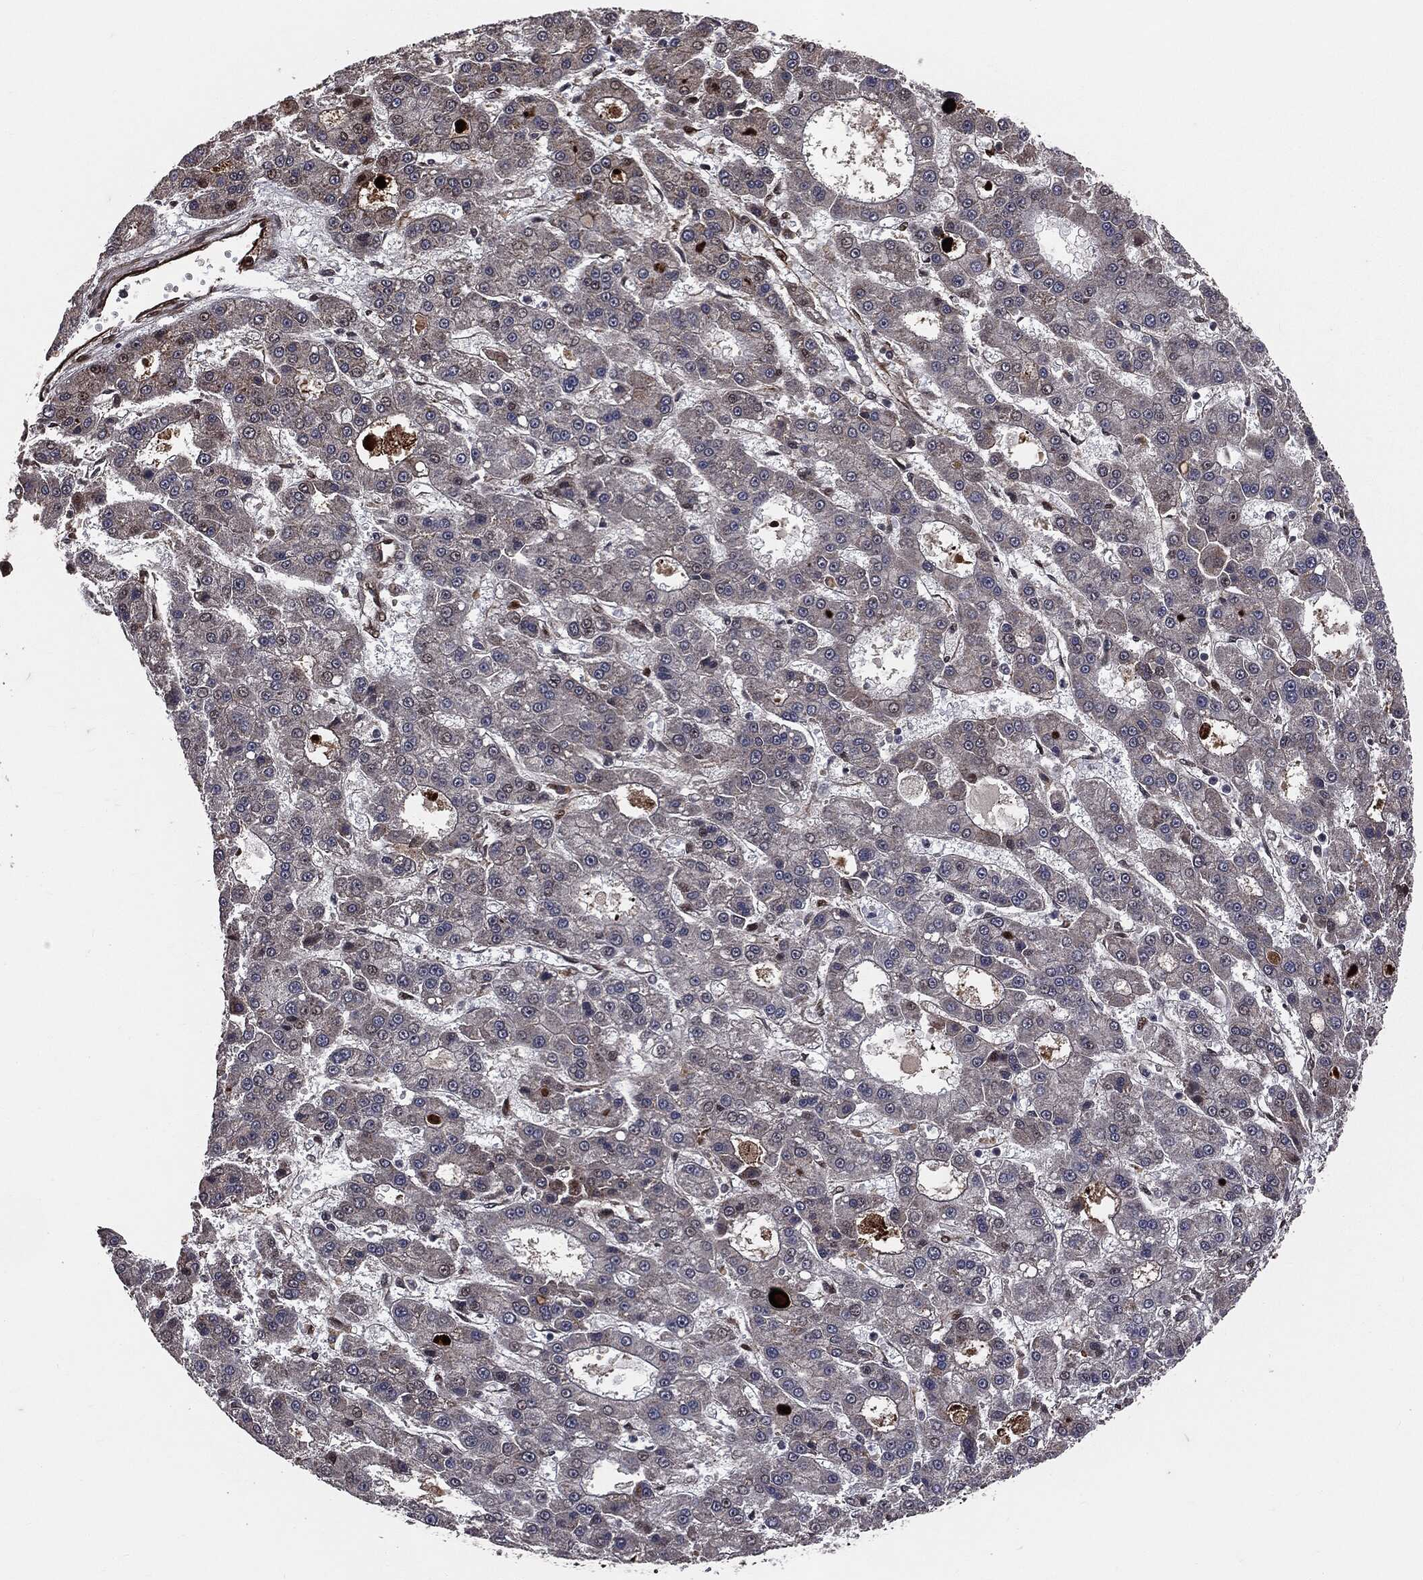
{"staining": {"intensity": "negative", "quantity": "none", "location": "none"}, "tissue": "liver cancer", "cell_type": "Tumor cells", "image_type": "cancer", "snomed": [{"axis": "morphology", "description": "Carcinoma, Hepatocellular, NOS"}, {"axis": "topography", "description": "Liver"}], "caption": "Tumor cells are negative for brown protein staining in liver hepatocellular carcinoma.", "gene": "SMAD4", "patient": {"sex": "male", "age": 70}}